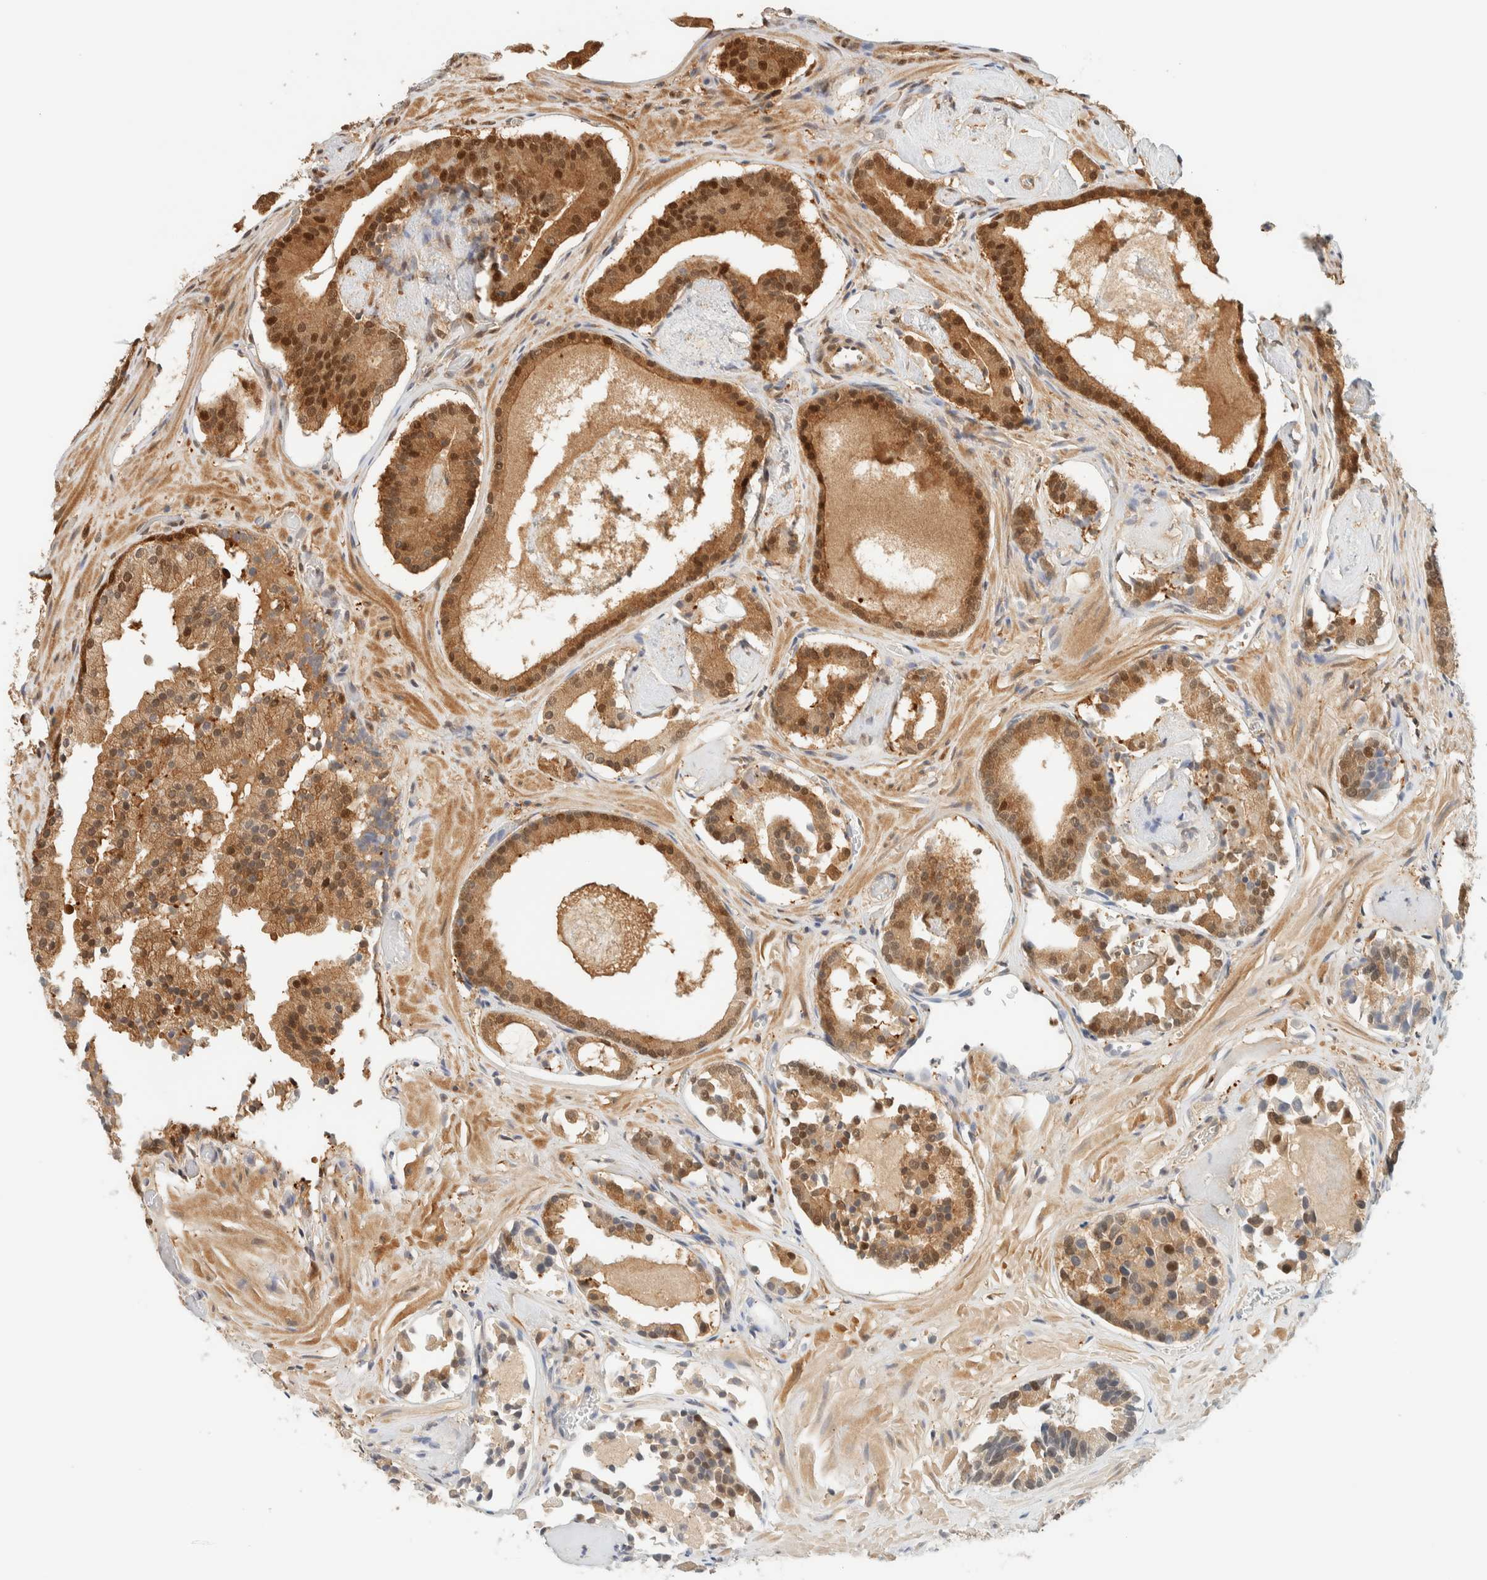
{"staining": {"intensity": "moderate", "quantity": ">75%", "location": "cytoplasmic/membranous,nuclear"}, "tissue": "prostate cancer", "cell_type": "Tumor cells", "image_type": "cancer", "snomed": [{"axis": "morphology", "description": "Adenocarcinoma, Low grade"}, {"axis": "topography", "description": "Prostate"}], "caption": "Protein positivity by IHC reveals moderate cytoplasmic/membranous and nuclear staining in approximately >75% of tumor cells in prostate cancer. The staining was performed using DAB, with brown indicating positive protein expression. Nuclei are stained blue with hematoxylin.", "gene": "ZBTB37", "patient": {"sex": "male", "age": 51}}